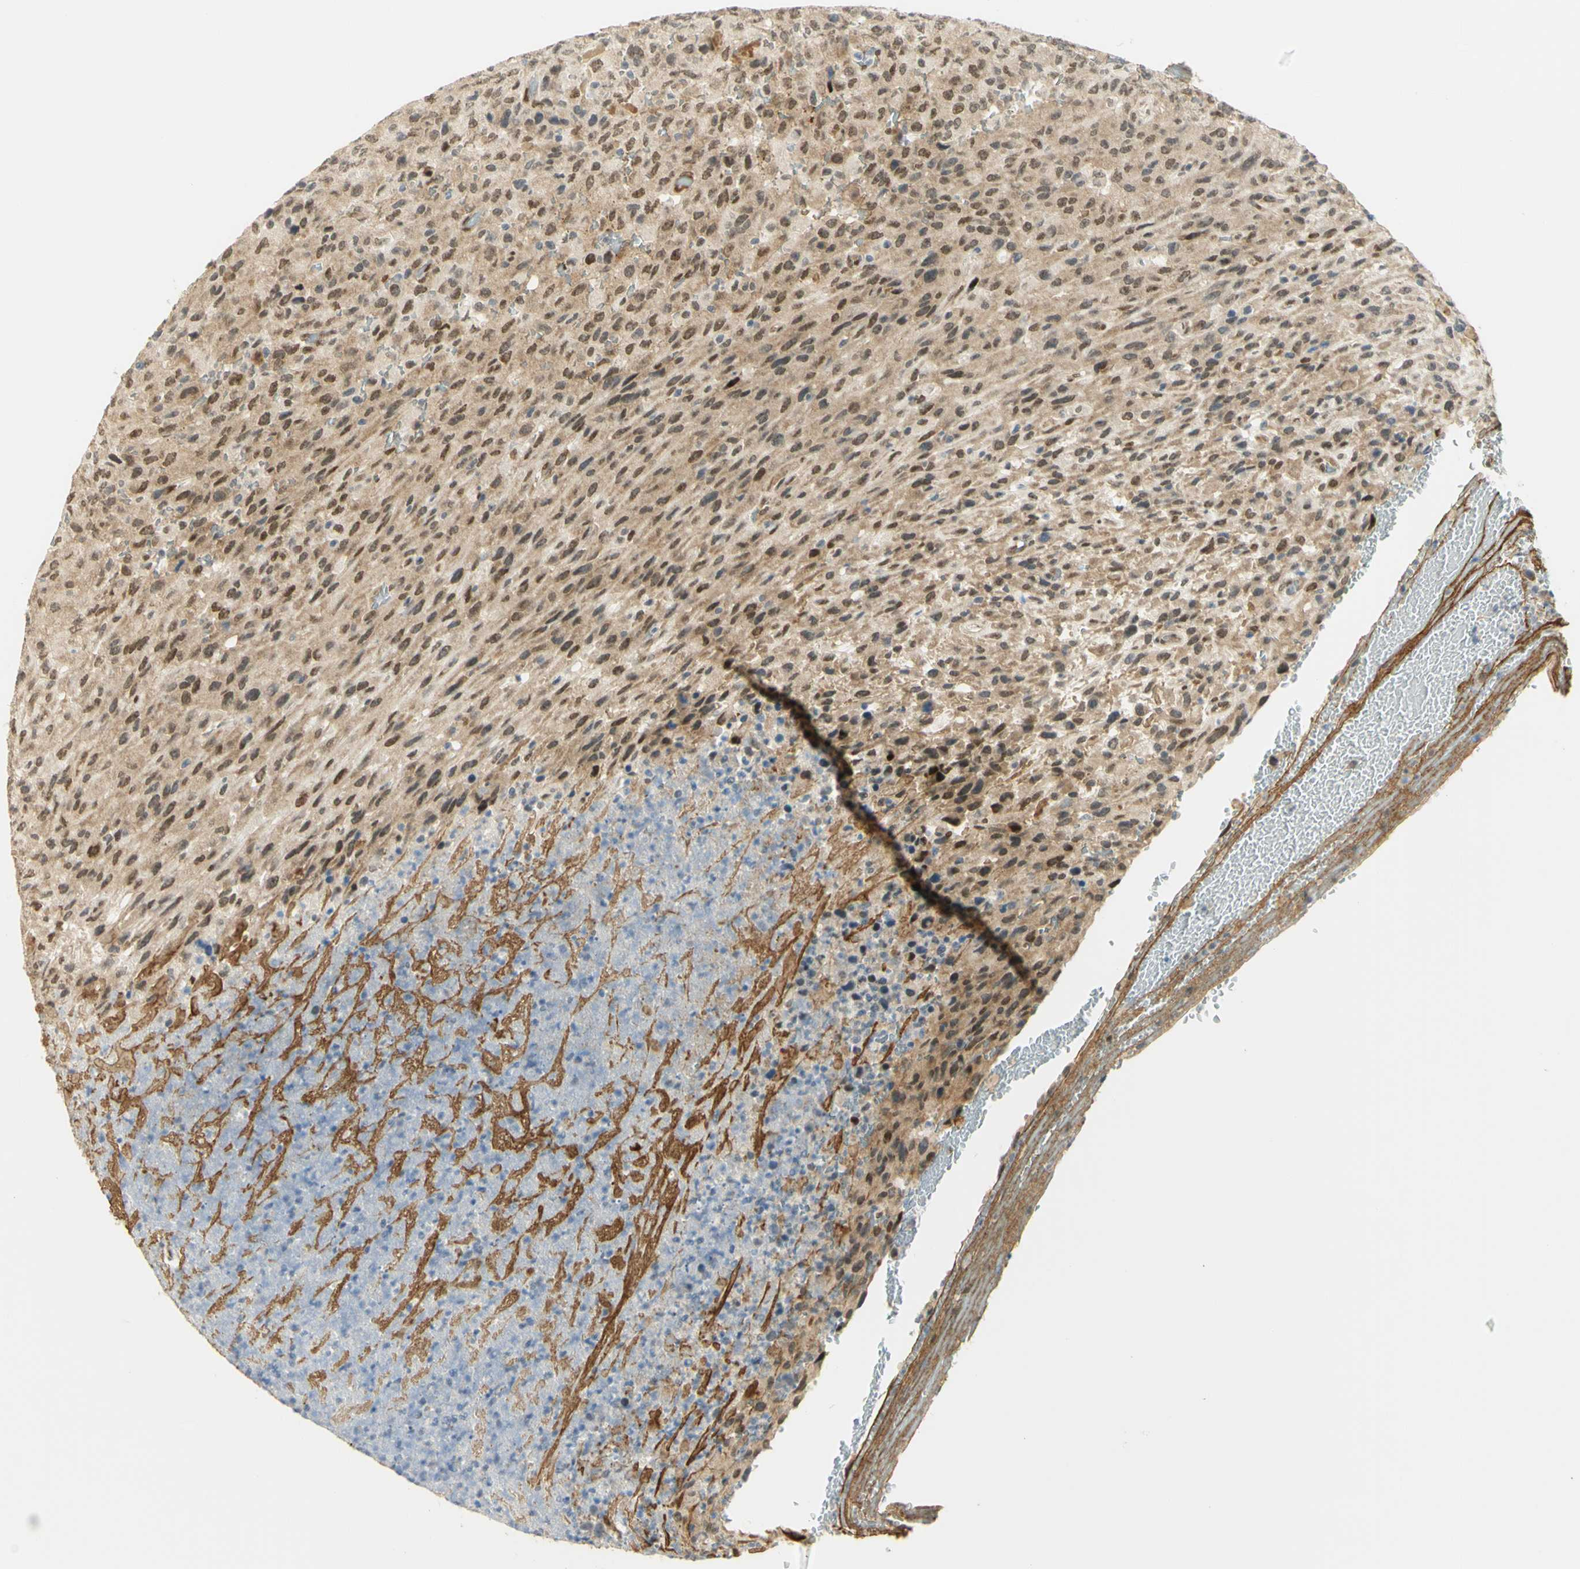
{"staining": {"intensity": "moderate", "quantity": ">75%", "location": "nuclear"}, "tissue": "urothelial cancer", "cell_type": "Tumor cells", "image_type": "cancer", "snomed": [{"axis": "morphology", "description": "Urothelial carcinoma, High grade"}, {"axis": "topography", "description": "Urinary bladder"}], "caption": "A brown stain shows moderate nuclear positivity of a protein in urothelial cancer tumor cells.", "gene": "DDX1", "patient": {"sex": "male", "age": 66}}